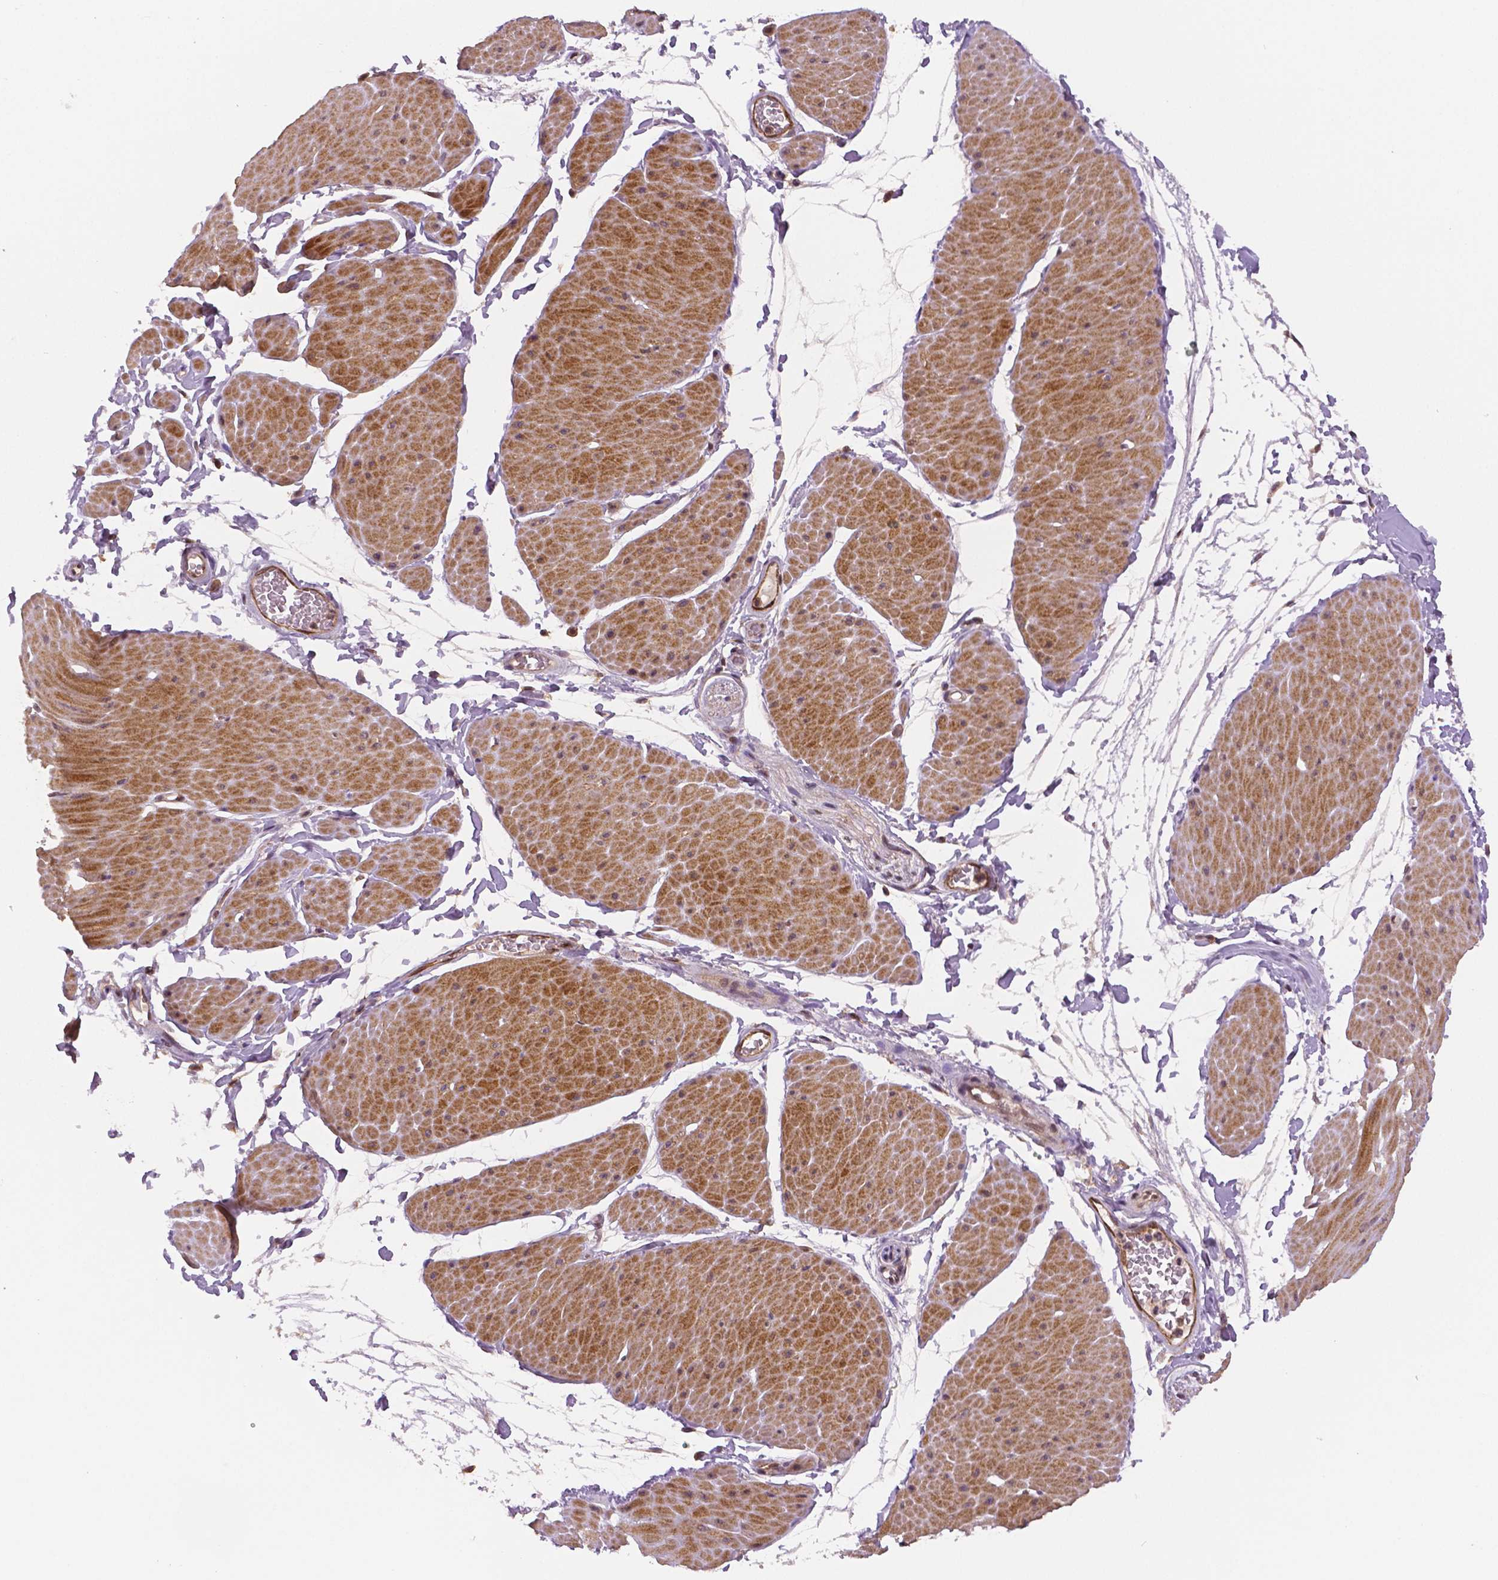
{"staining": {"intensity": "moderate", "quantity": ">75%", "location": "nuclear"}, "tissue": "adipose tissue", "cell_type": "Adipocytes", "image_type": "normal", "snomed": [{"axis": "morphology", "description": "Normal tissue, NOS"}, {"axis": "topography", "description": "Smooth muscle"}, {"axis": "topography", "description": "Peripheral nerve tissue"}], "caption": "Adipocytes display medium levels of moderate nuclear positivity in about >75% of cells in benign adipose tissue. Immunohistochemistry (ihc) stains the protein in brown and the nuclei are stained blue.", "gene": "STAT3", "patient": {"sex": "male", "age": 58}}